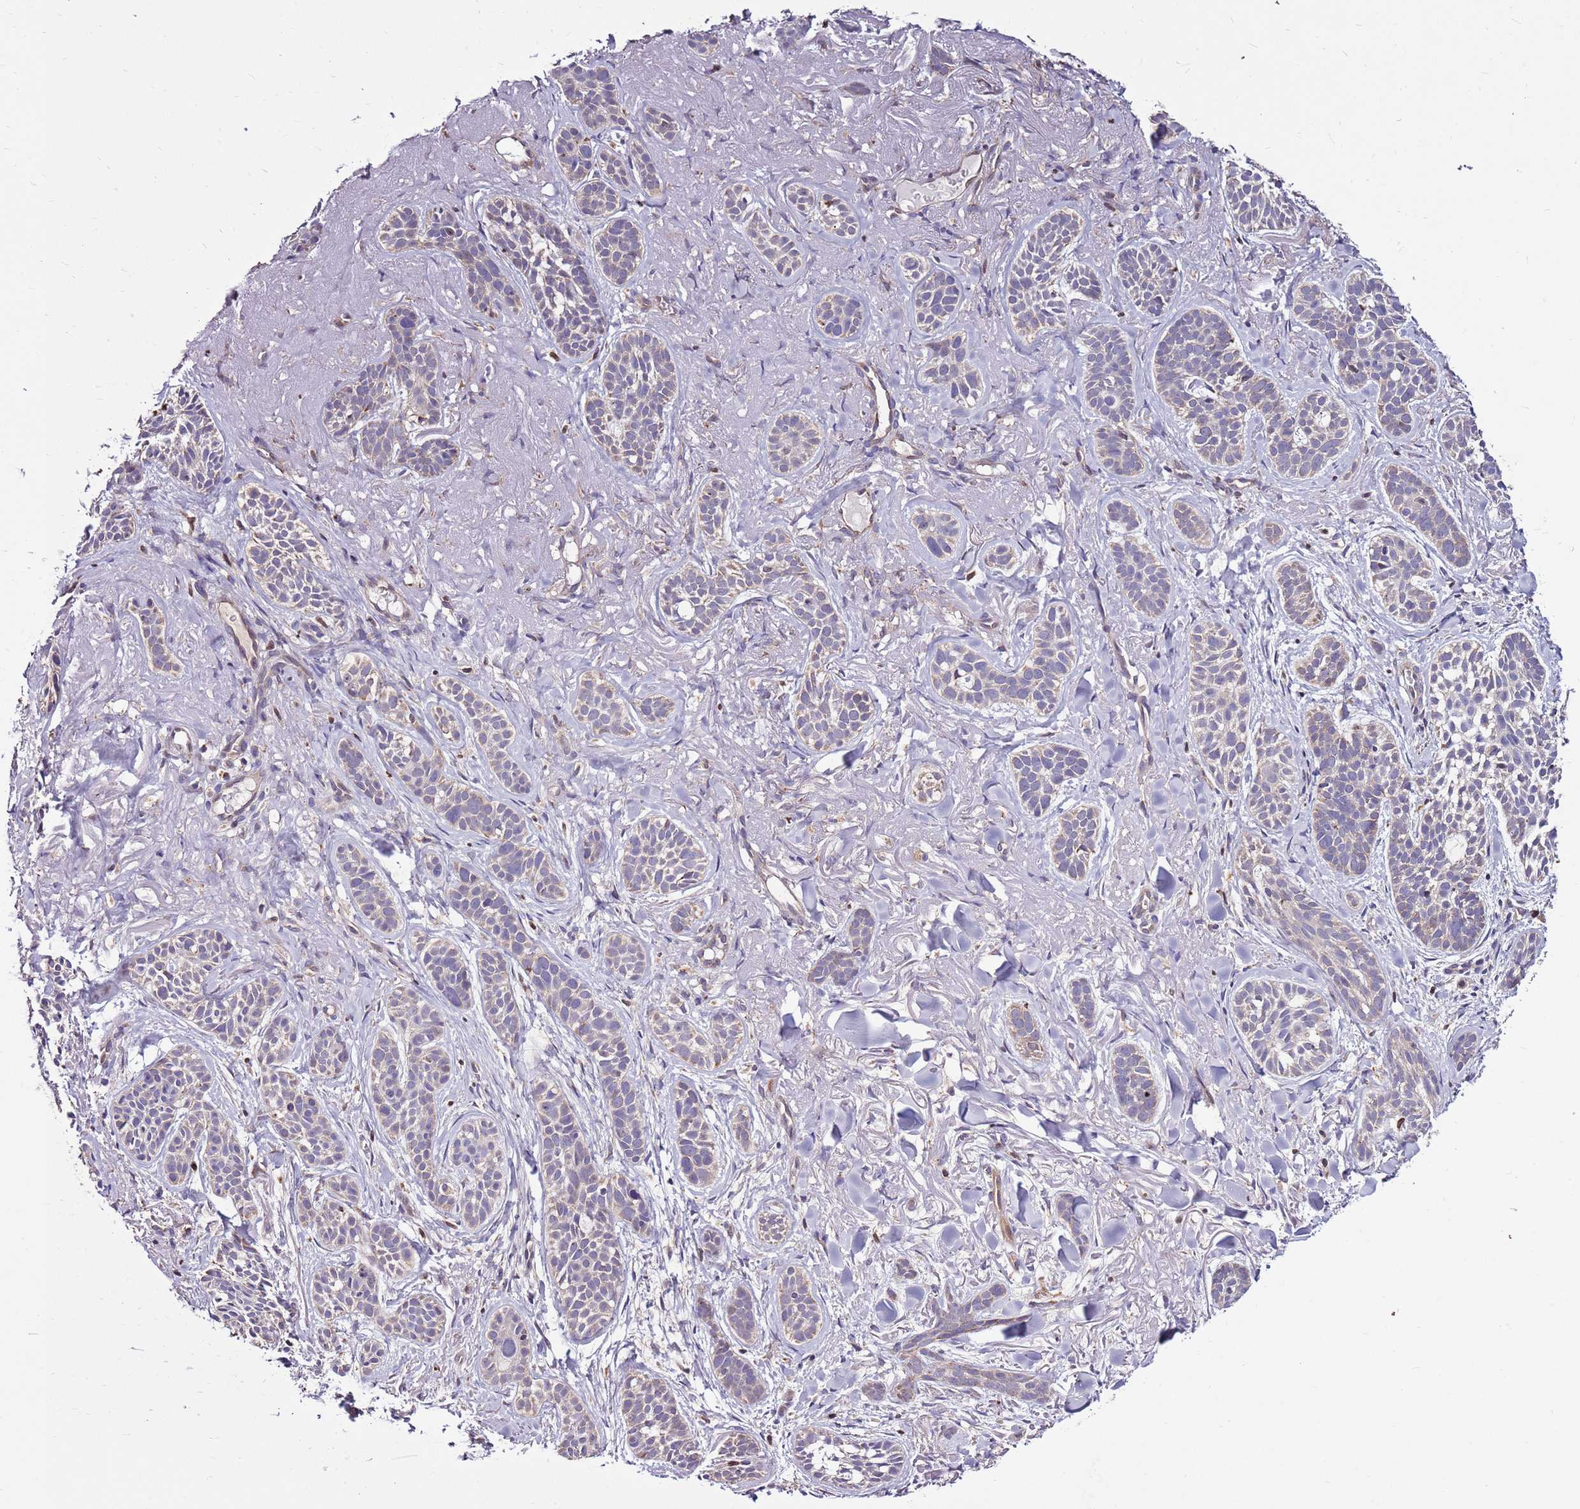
{"staining": {"intensity": "weak", "quantity": "<25%", "location": "cytoplasmic/membranous"}, "tissue": "skin cancer", "cell_type": "Tumor cells", "image_type": "cancer", "snomed": [{"axis": "morphology", "description": "Basal cell carcinoma"}, {"axis": "topography", "description": "Skin"}], "caption": "This is an immunohistochemistry histopathology image of basal cell carcinoma (skin). There is no staining in tumor cells.", "gene": "SMG1", "patient": {"sex": "male", "age": 71}}